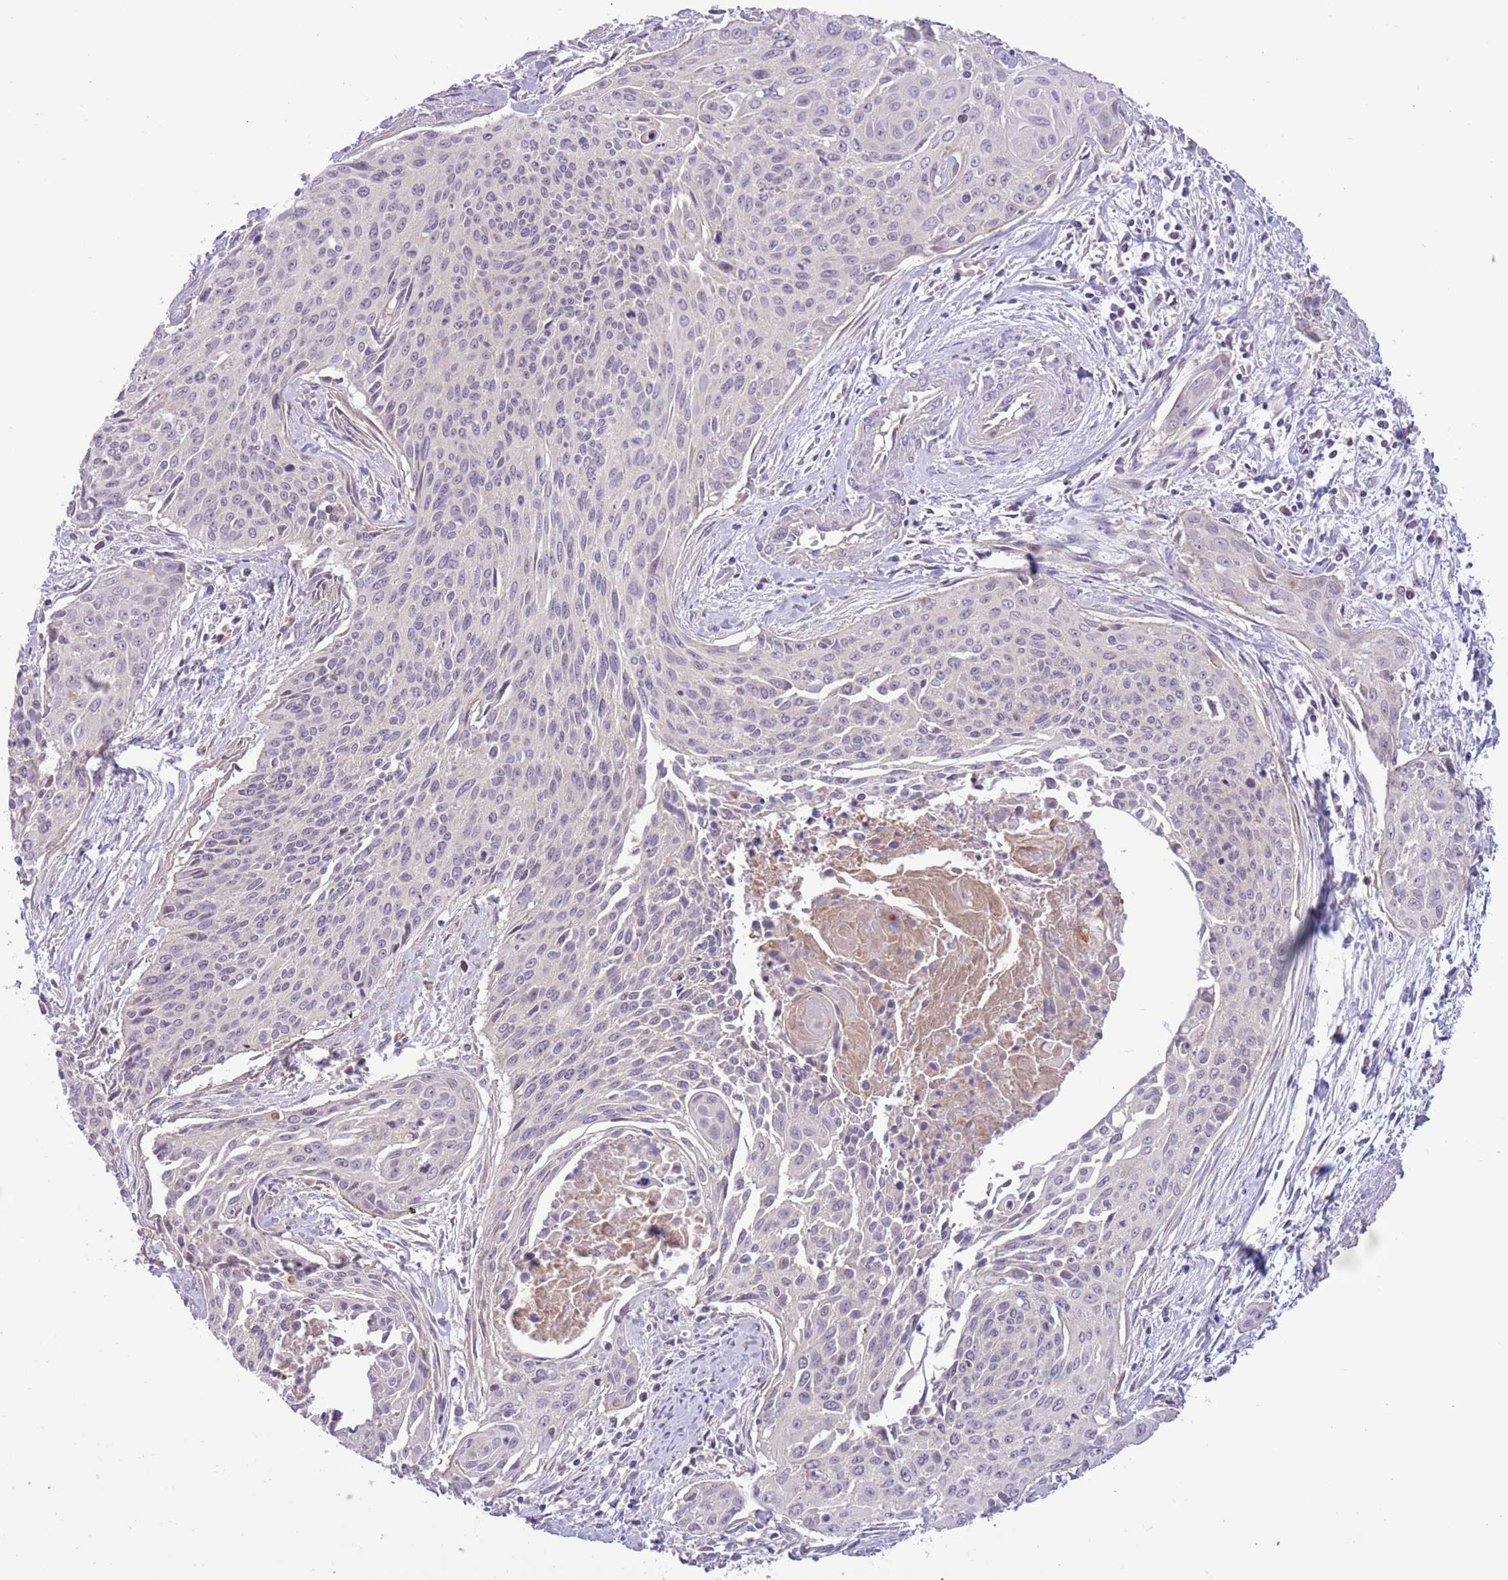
{"staining": {"intensity": "negative", "quantity": "none", "location": "none"}, "tissue": "cervical cancer", "cell_type": "Tumor cells", "image_type": "cancer", "snomed": [{"axis": "morphology", "description": "Squamous cell carcinoma, NOS"}, {"axis": "topography", "description": "Cervix"}], "caption": "Immunohistochemical staining of human squamous cell carcinoma (cervical) demonstrates no significant positivity in tumor cells.", "gene": "SHROOM3", "patient": {"sex": "female", "age": 55}}